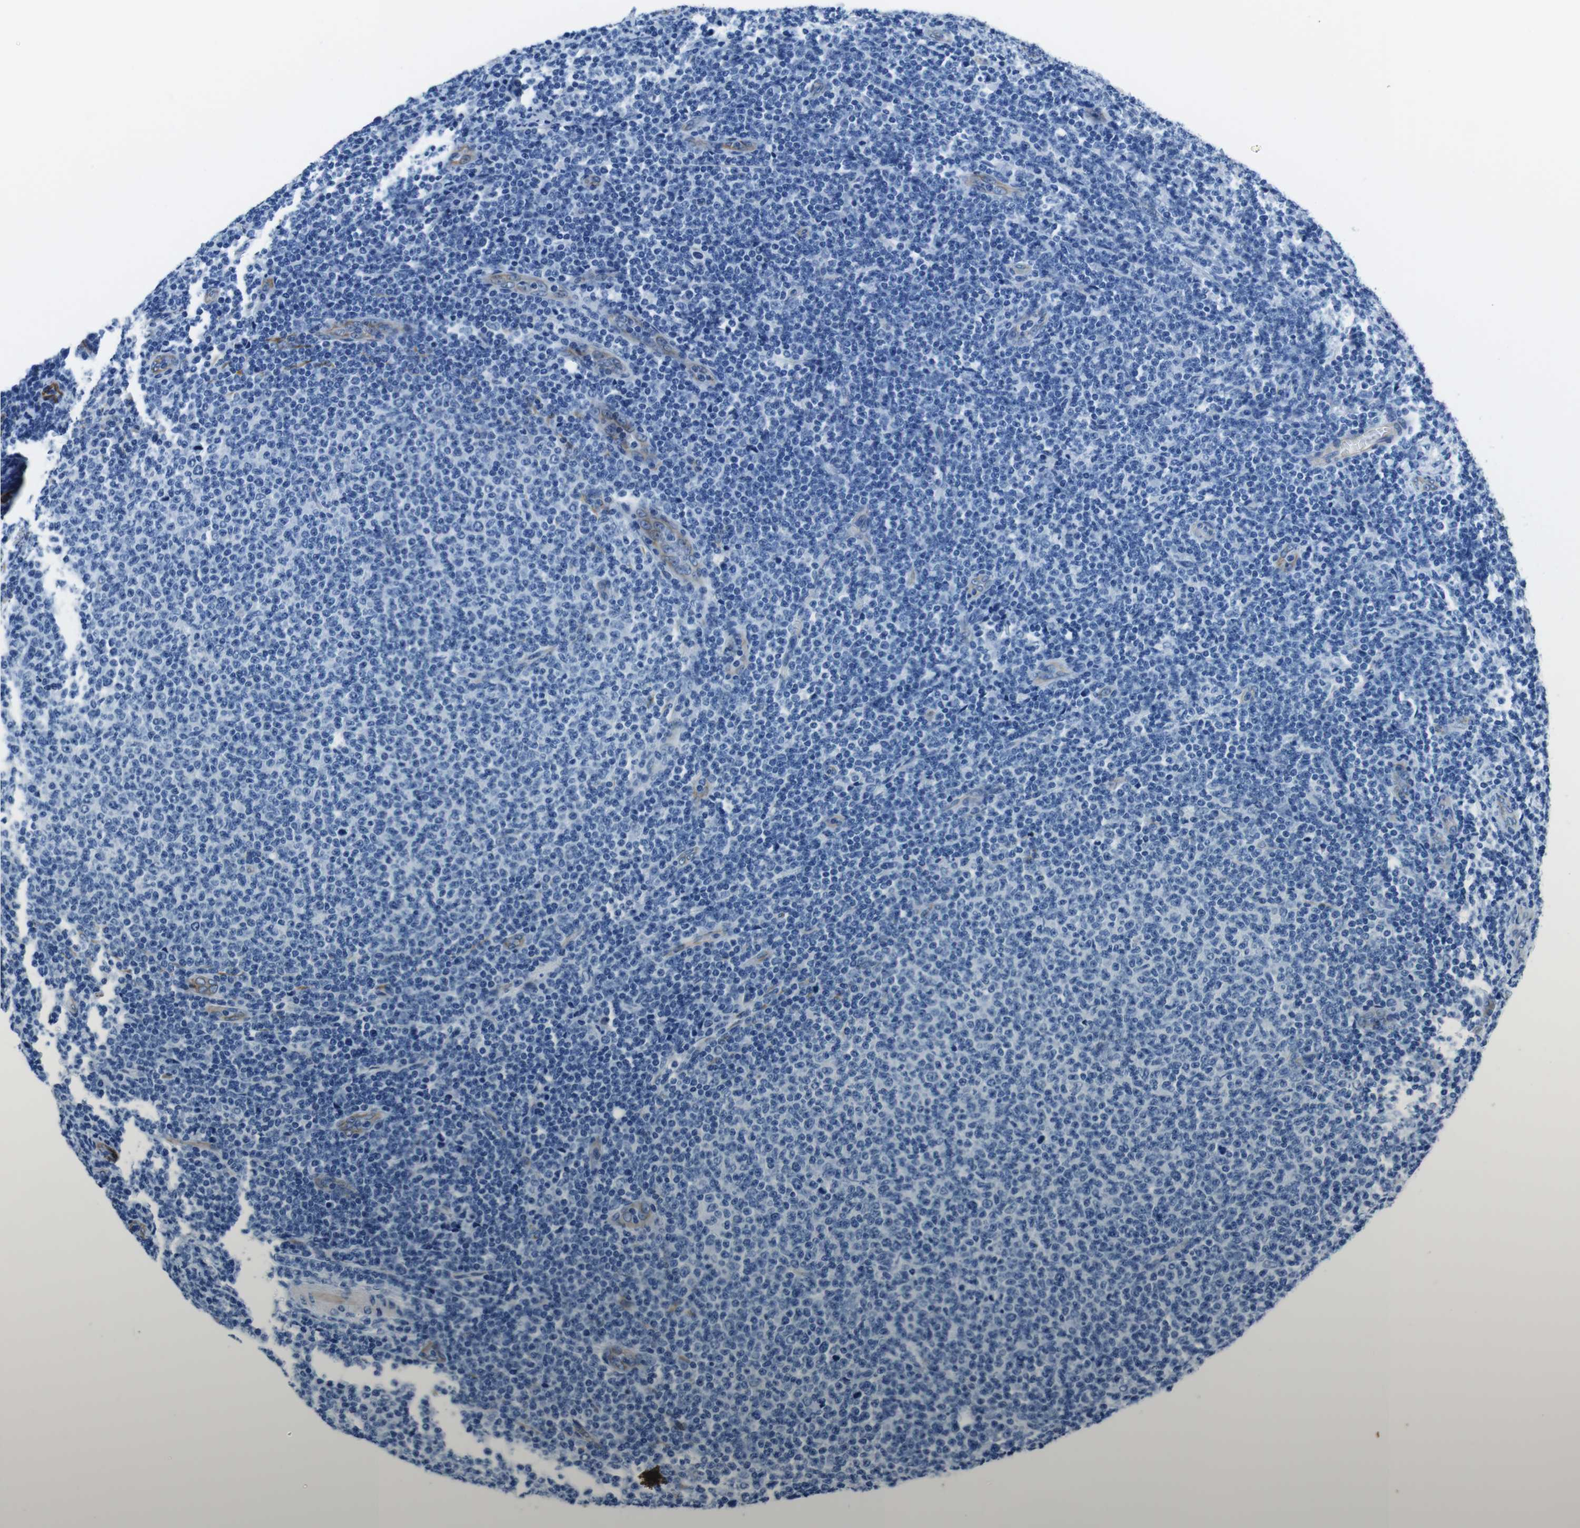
{"staining": {"intensity": "negative", "quantity": "none", "location": "none"}, "tissue": "lymphoma", "cell_type": "Tumor cells", "image_type": "cancer", "snomed": [{"axis": "morphology", "description": "Malignant lymphoma, non-Hodgkin's type, Low grade"}, {"axis": "topography", "description": "Lymph node"}], "caption": "Immunohistochemistry of human malignant lymphoma, non-Hodgkin's type (low-grade) reveals no positivity in tumor cells.", "gene": "LRRC49", "patient": {"sex": "male", "age": 66}}